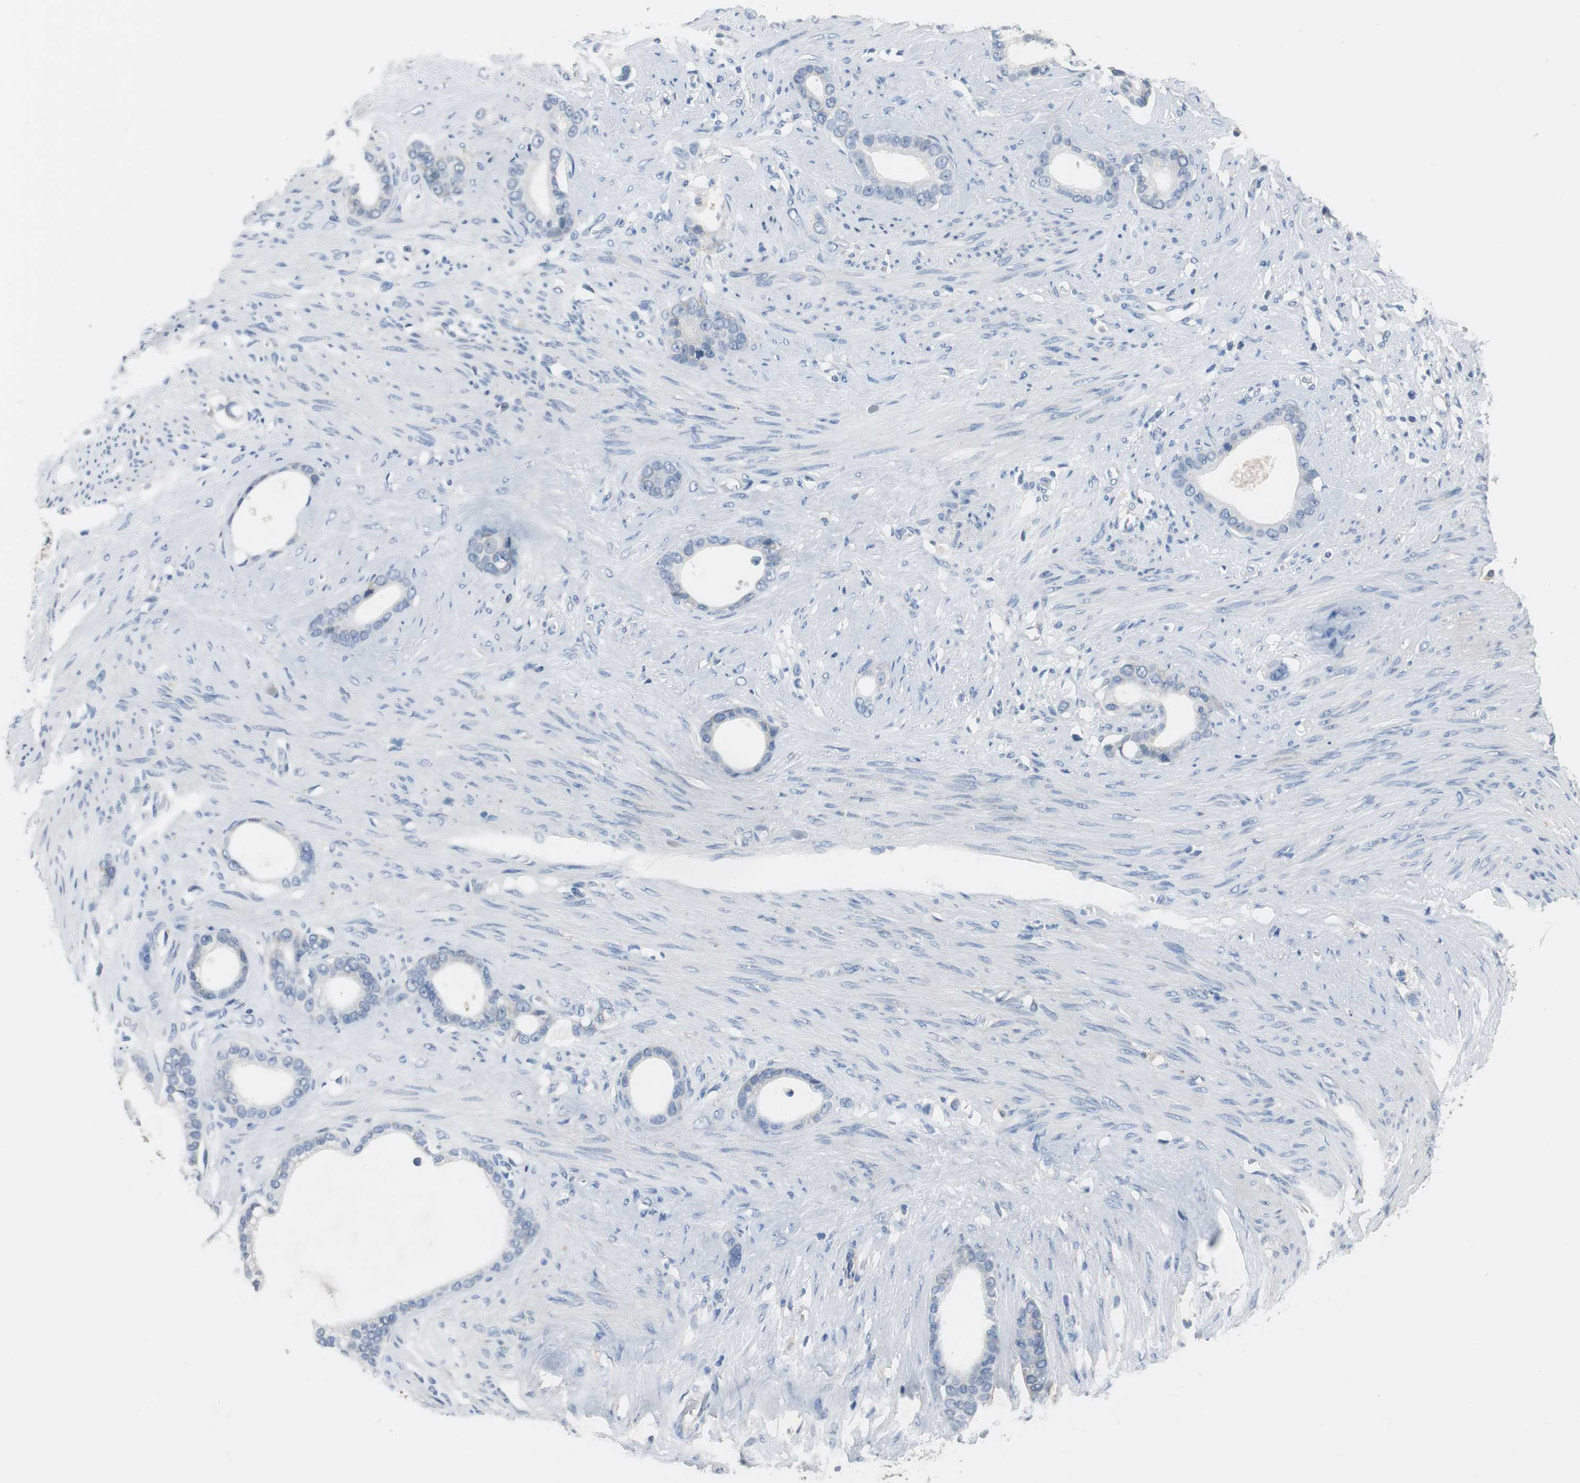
{"staining": {"intensity": "negative", "quantity": "none", "location": "none"}, "tissue": "stomach cancer", "cell_type": "Tumor cells", "image_type": "cancer", "snomed": [{"axis": "morphology", "description": "Adenocarcinoma, NOS"}, {"axis": "topography", "description": "Stomach"}], "caption": "Immunohistochemistry (IHC) image of stomach adenocarcinoma stained for a protein (brown), which exhibits no positivity in tumor cells.", "gene": "PRKCA", "patient": {"sex": "female", "age": 75}}